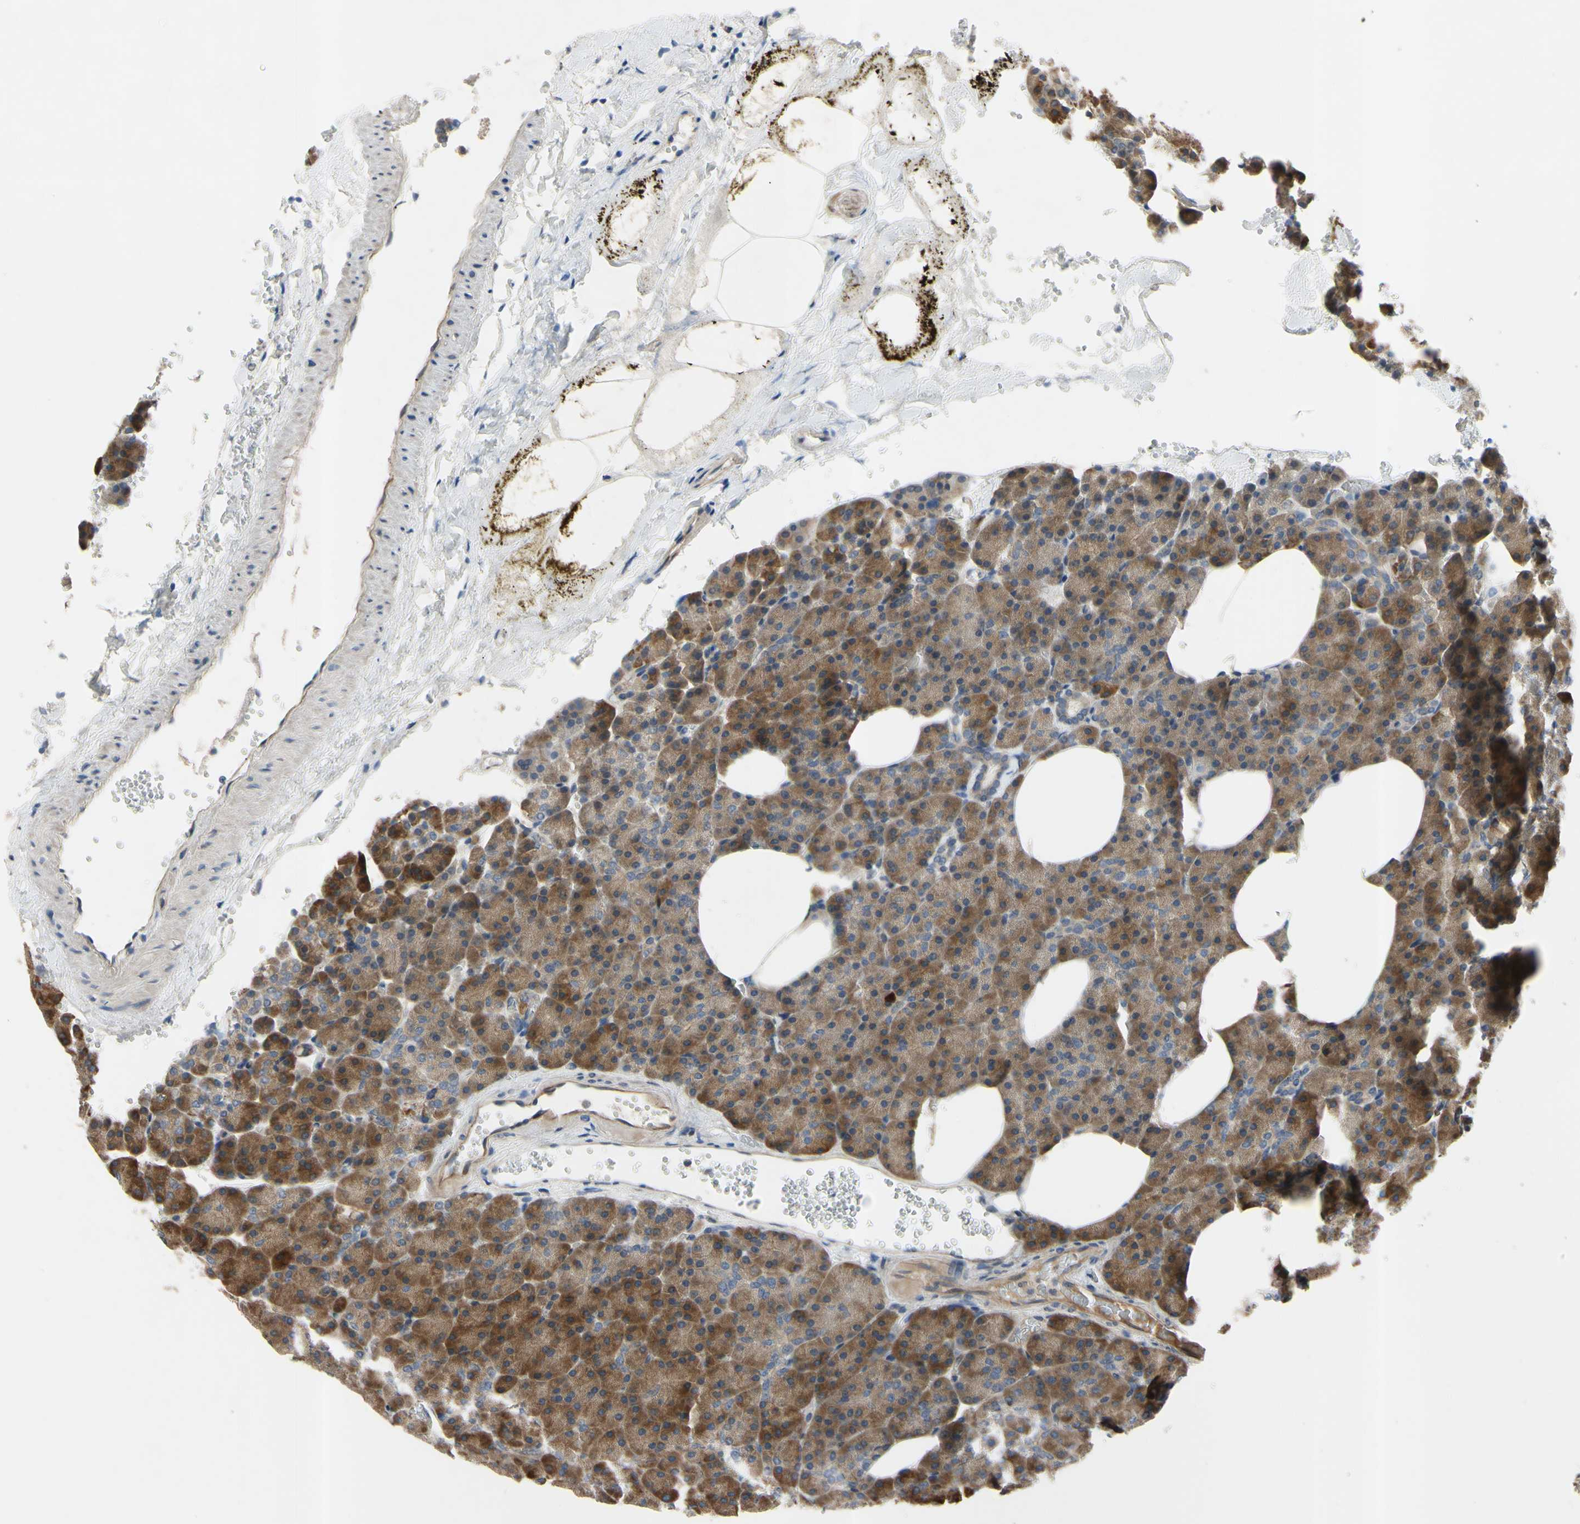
{"staining": {"intensity": "moderate", "quantity": ">75%", "location": "cytoplasmic/membranous"}, "tissue": "pancreas", "cell_type": "Exocrine glandular cells", "image_type": "normal", "snomed": [{"axis": "morphology", "description": "Normal tissue, NOS"}, {"axis": "topography", "description": "Pancreas"}], "caption": "Benign pancreas demonstrates moderate cytoplasmic/membranous expression in approximately >75% of exocrine glandular cells The staining was performed using DAB (3,3'-diaminobenzidine), with brown indicating positive protein expression. Nuclei are stained blue with hematoxylin..", "gene": "XIAP", "patient": {"sex": "female", "age": 35}}